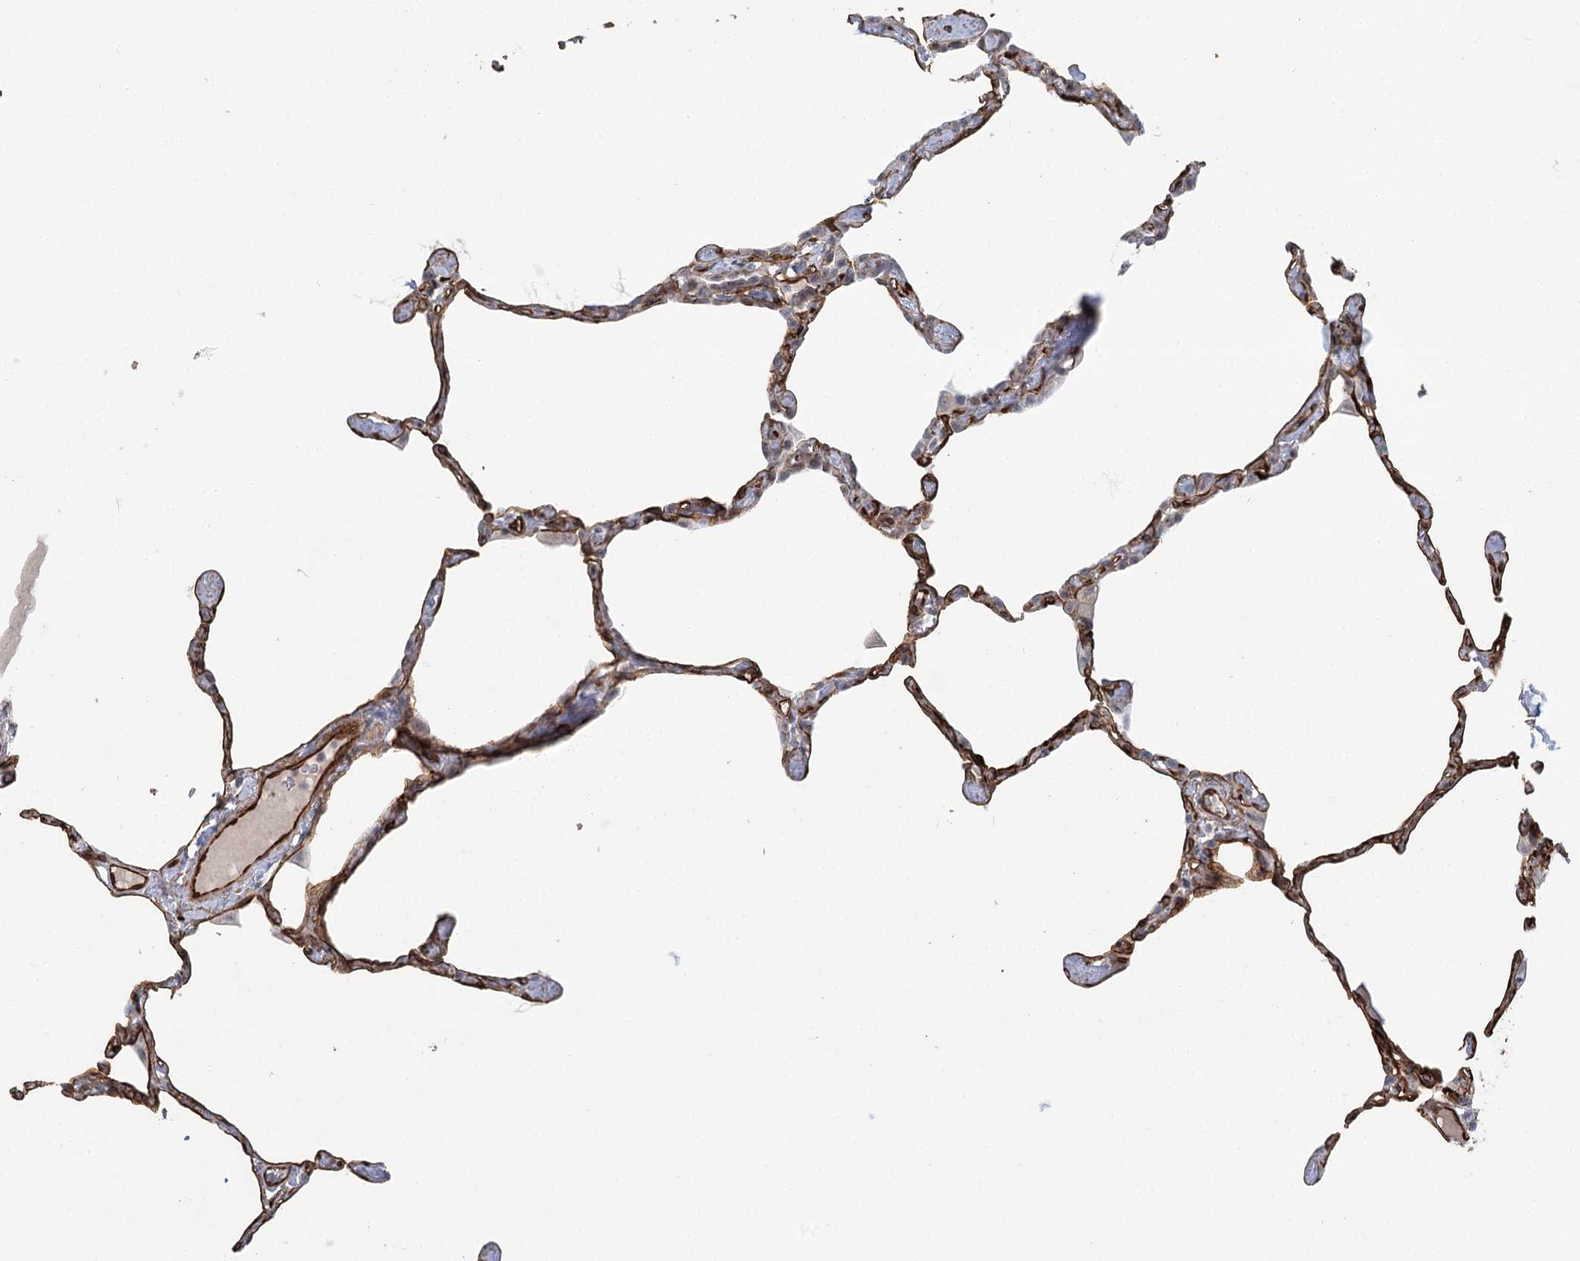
{"staining": {"intensity": "strong", "quantity": ">75%", "location": "cytoplasmic/membranous"}, "tissue": "lung", "cell_type": "Alveolar cells", "image_type": "normal", "snomed": [{"axis": "morphology", "description": "Normal tissue, NOS"}, {"axis": "topography", "description": "Lung"}], "caption": "Immunohistochemistry micrograph of unremarkable lung: lung stained using immunohistochemistry (IHC) demonstrates high levels of strong protein expression localized specifically in the cytoplasmic/membranous of alveolar cells, appearing as a cytoplasmic/membranous brown color.", "gene": "AMTN", "patient": {"sex": "male", "age": 65}}